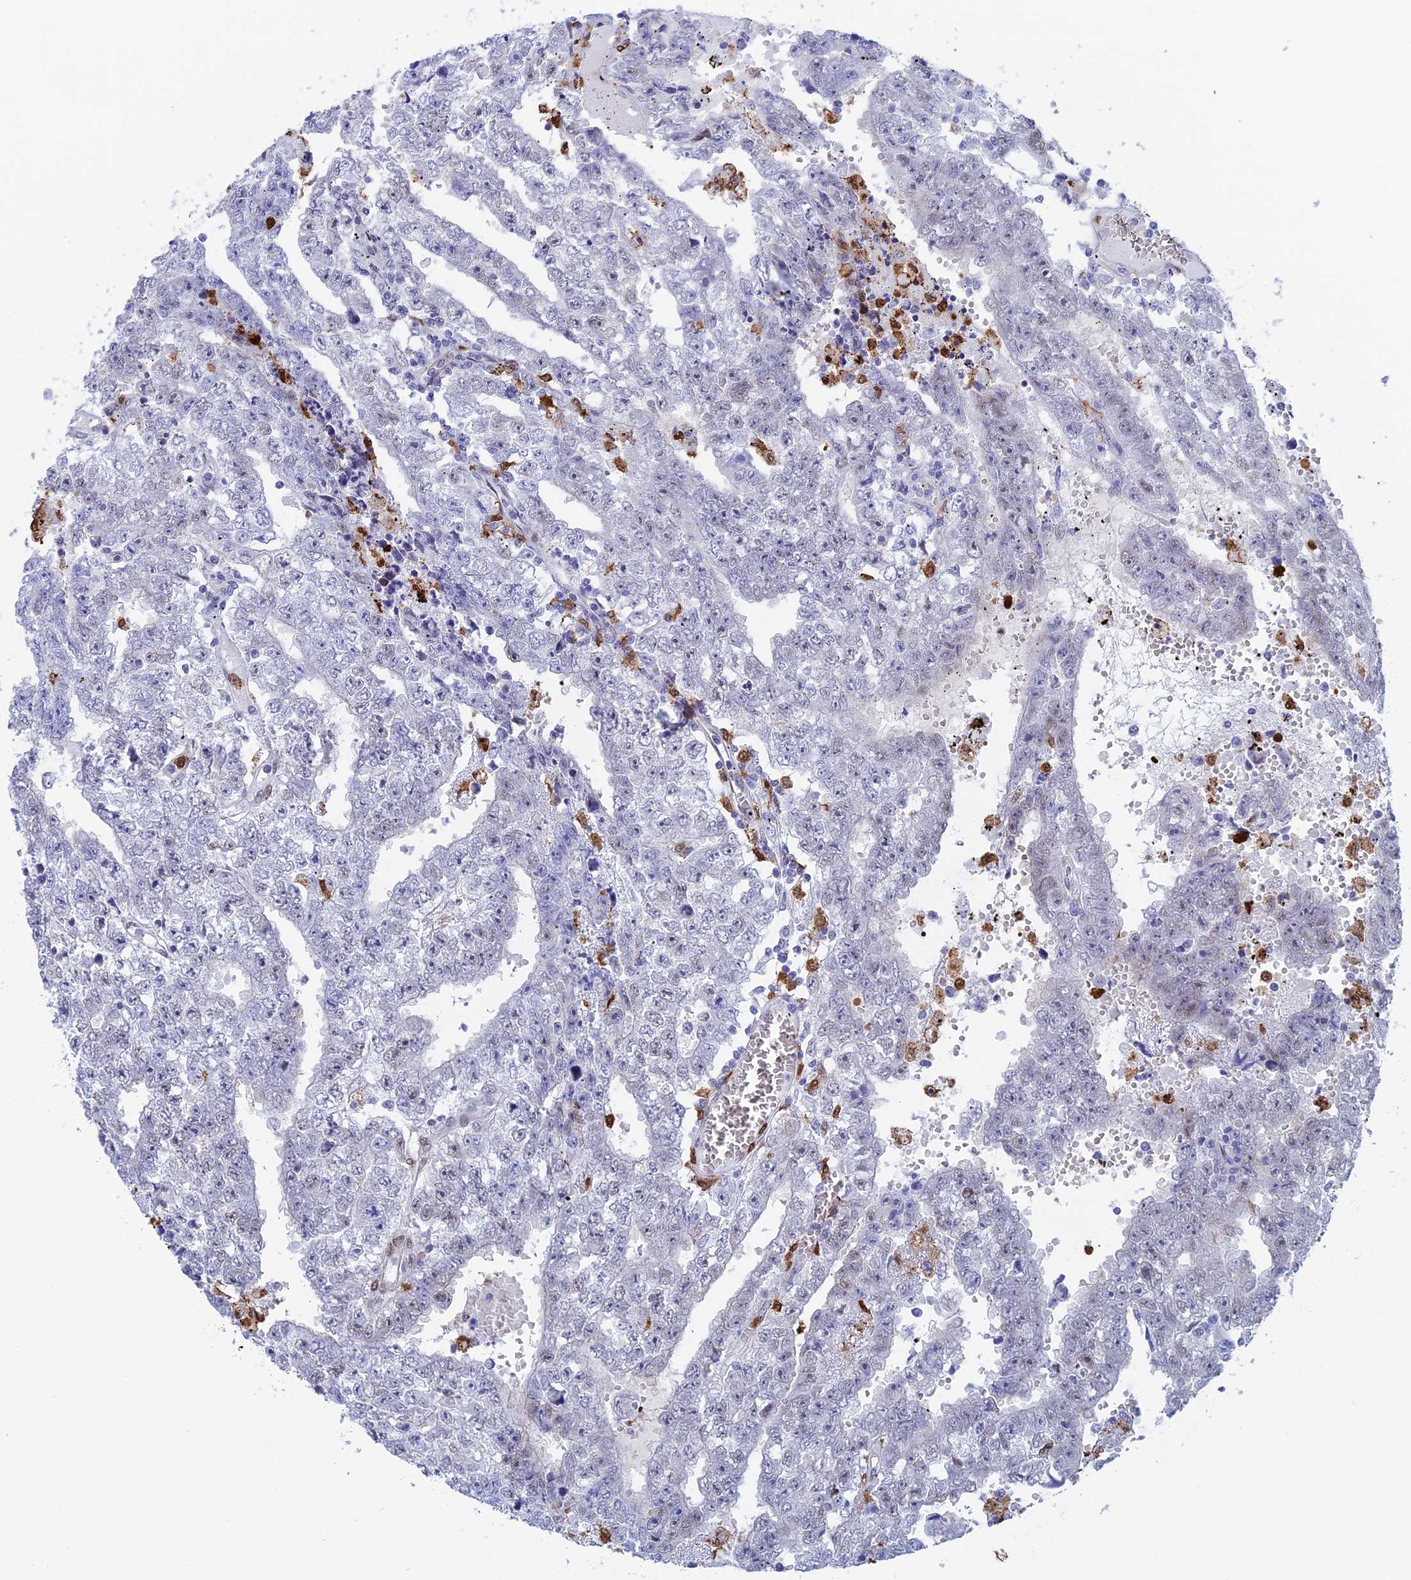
{"staining": {"intensity": "negative", "quantity": "none", "location": "none"}, "tissue": "testis cancer", "cell_type": "Tumor cells", "image_type": "cancer", "snomed": [{"axis": "morphology", "description": "Carcinoma, Embryonal, NOS"}, {"axis": "topography", "description": "Testis"}], "caption": "IHC photomicrograph of human testis cancer (embryonal carcinoma) stained for a protein (brown), which exhibits no positivity in tumor cells.", "gene": "SLC26A1", "patient": {"sex": "male", "age": 25}}